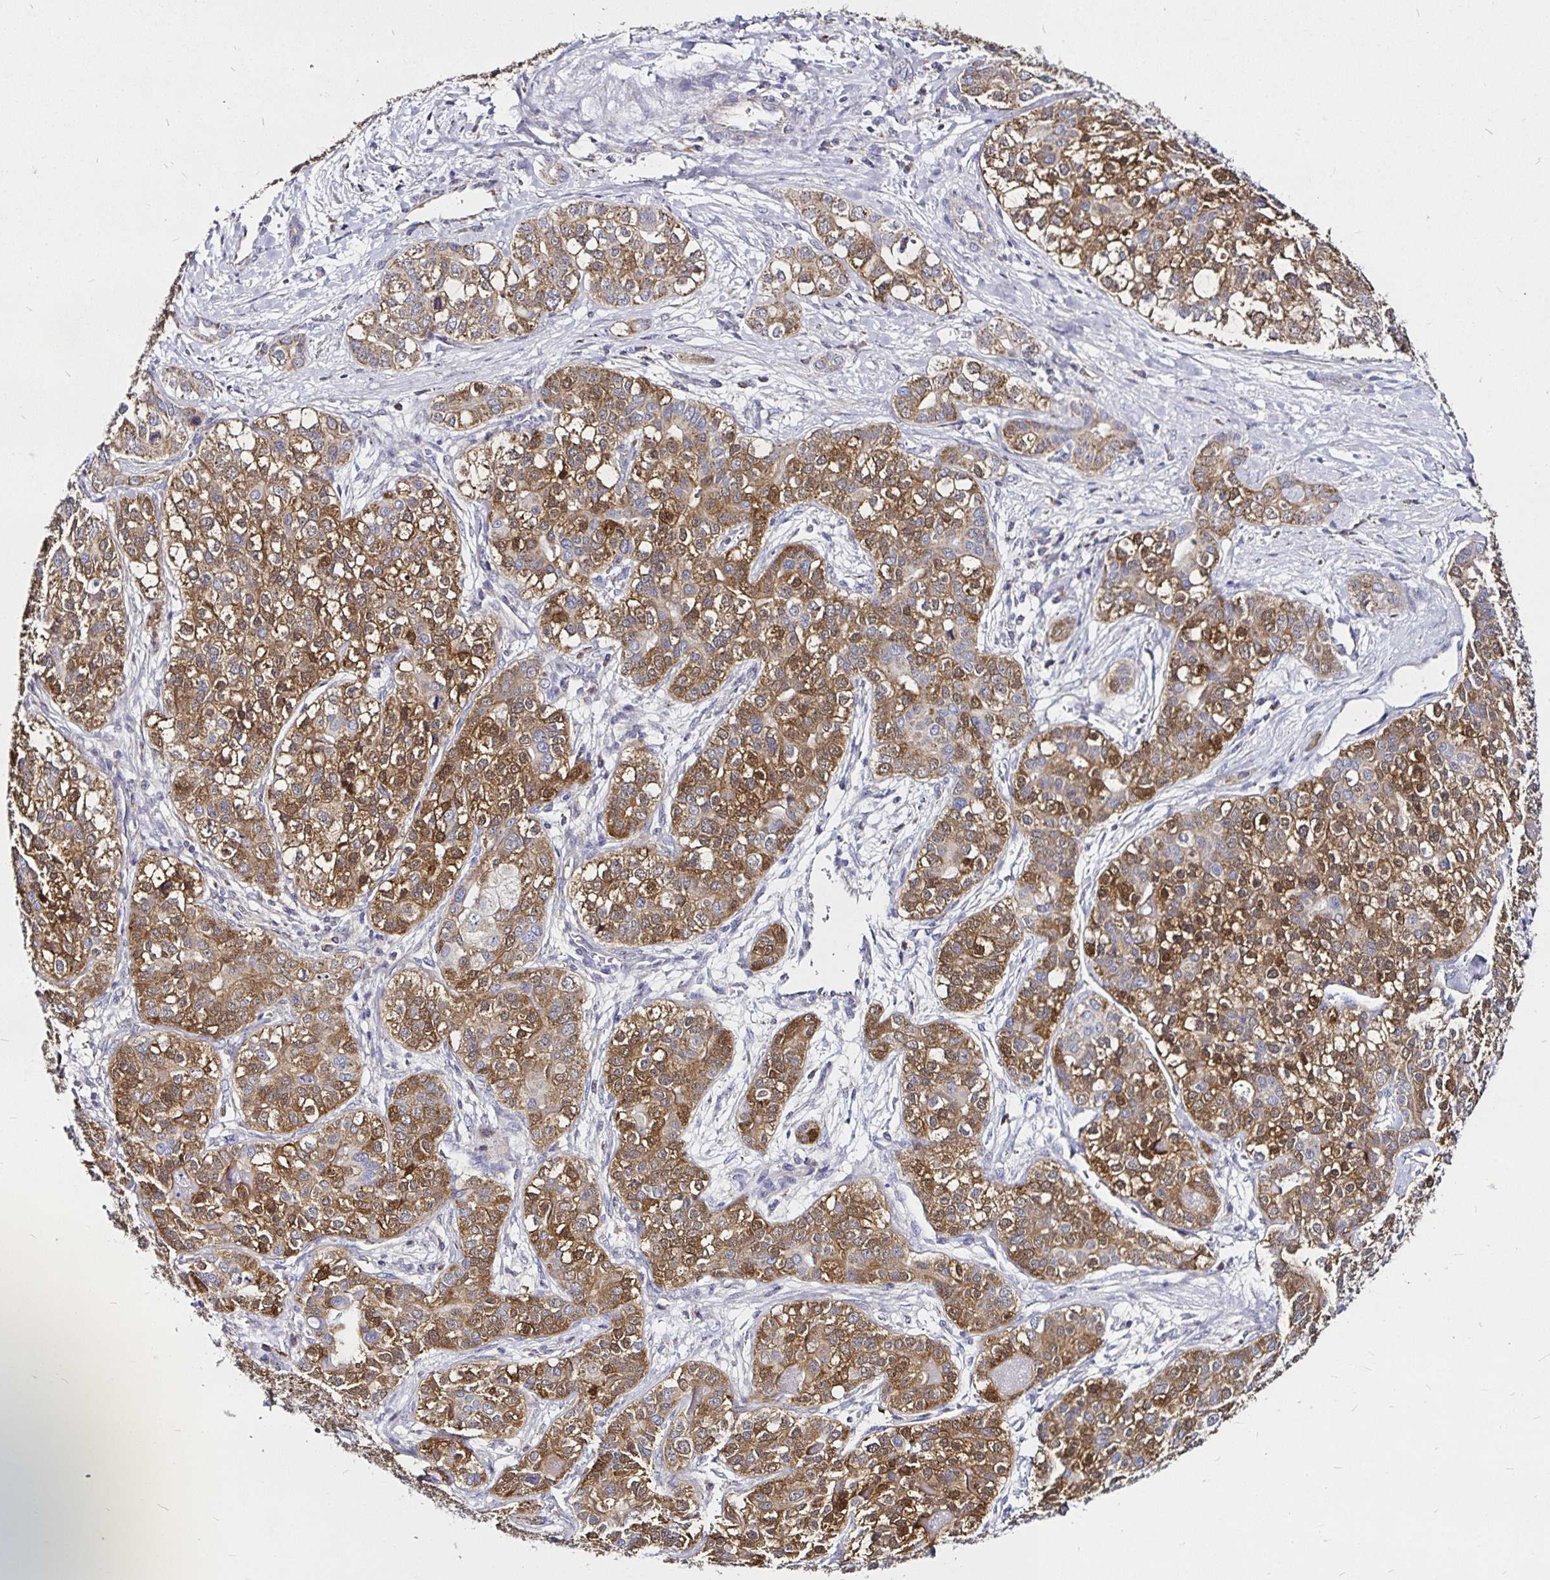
{"staining": {"intensity": "moderate", "quantity": ">75%", "location": "cytoplasmic/membranous"}, "tissue": "liver cancer", "cell_type": "Tumor cells", "image_type": "cancer", "snomed": [{"axis": "morphology", "description": "Cholangiocarcinoma"}, {"axis": "topography", "description": "Liver"}], "caption": "There is medium levels of moderate cytoplasmic/membranous positivity in tumor cells of liver cancer (cholangiocarcinoma), as demonstrated by immunohistochemical staining (brown color).", "gene": "PGAM2", "patient": {"sex": "male", "age": 56}}